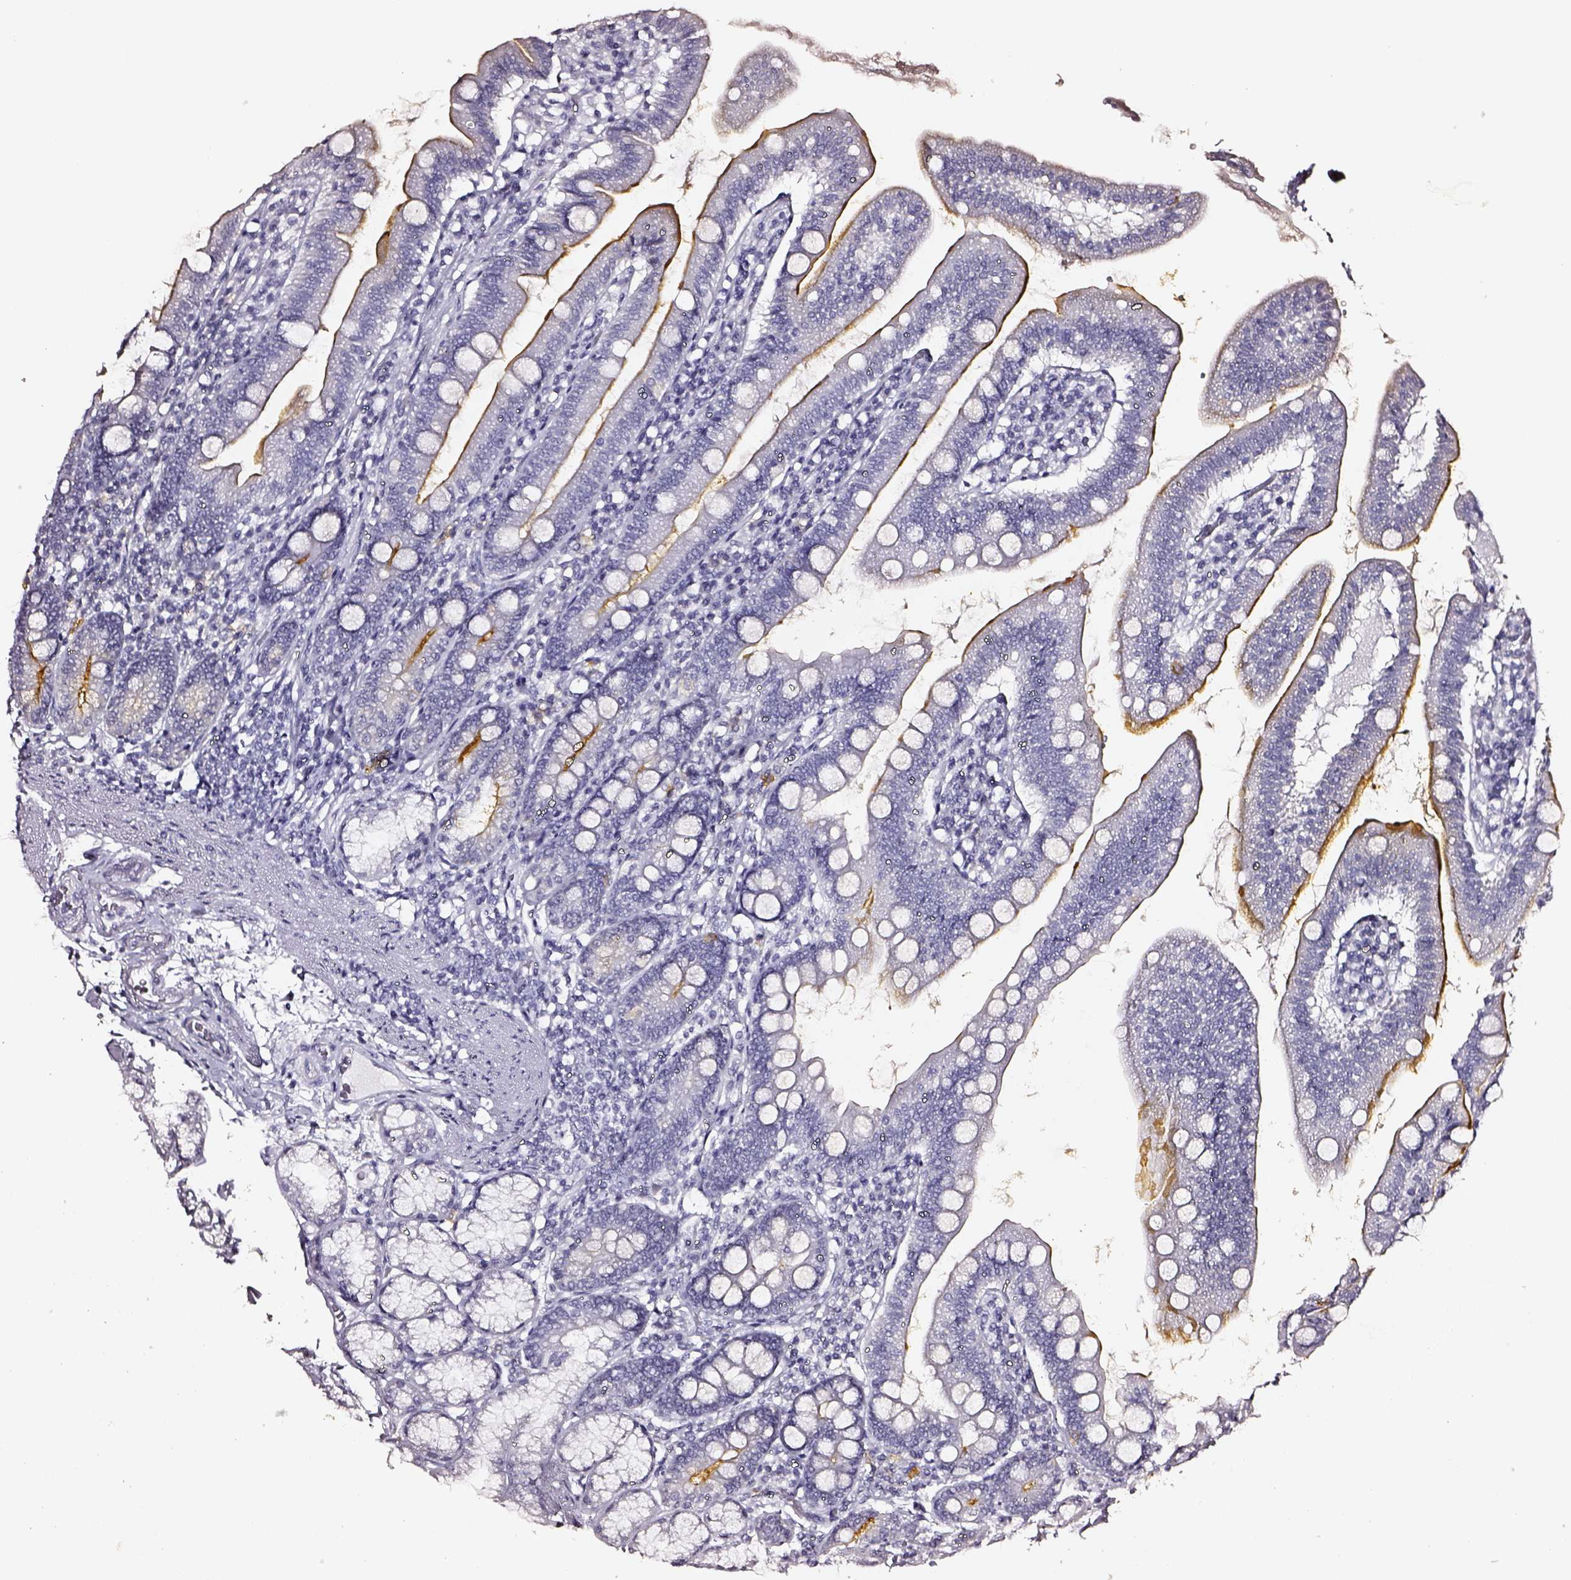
{"staining": {"intensity": "moderate", "quantity": "25%-75%", "location": "cytoplasmic/membranous"}, "tissue": "duodenum", "cell_type": "Glandular cells", "image_type": "normal", "snomed": [{"axis": "morphology", "description": "Normal tissue, NOS"}, {"axis": "topography", "description": "Duodenum"}], "caption": "IHC histopathology image of unremarkable human duodenum stained for a protein (brown), which shows medium levels of moderate cytoplasmic/membranous staining in approximately 25%-75% of glandular cells.", "gene": "DPEP1", "patient": {"sex": "female", "age": 67}}